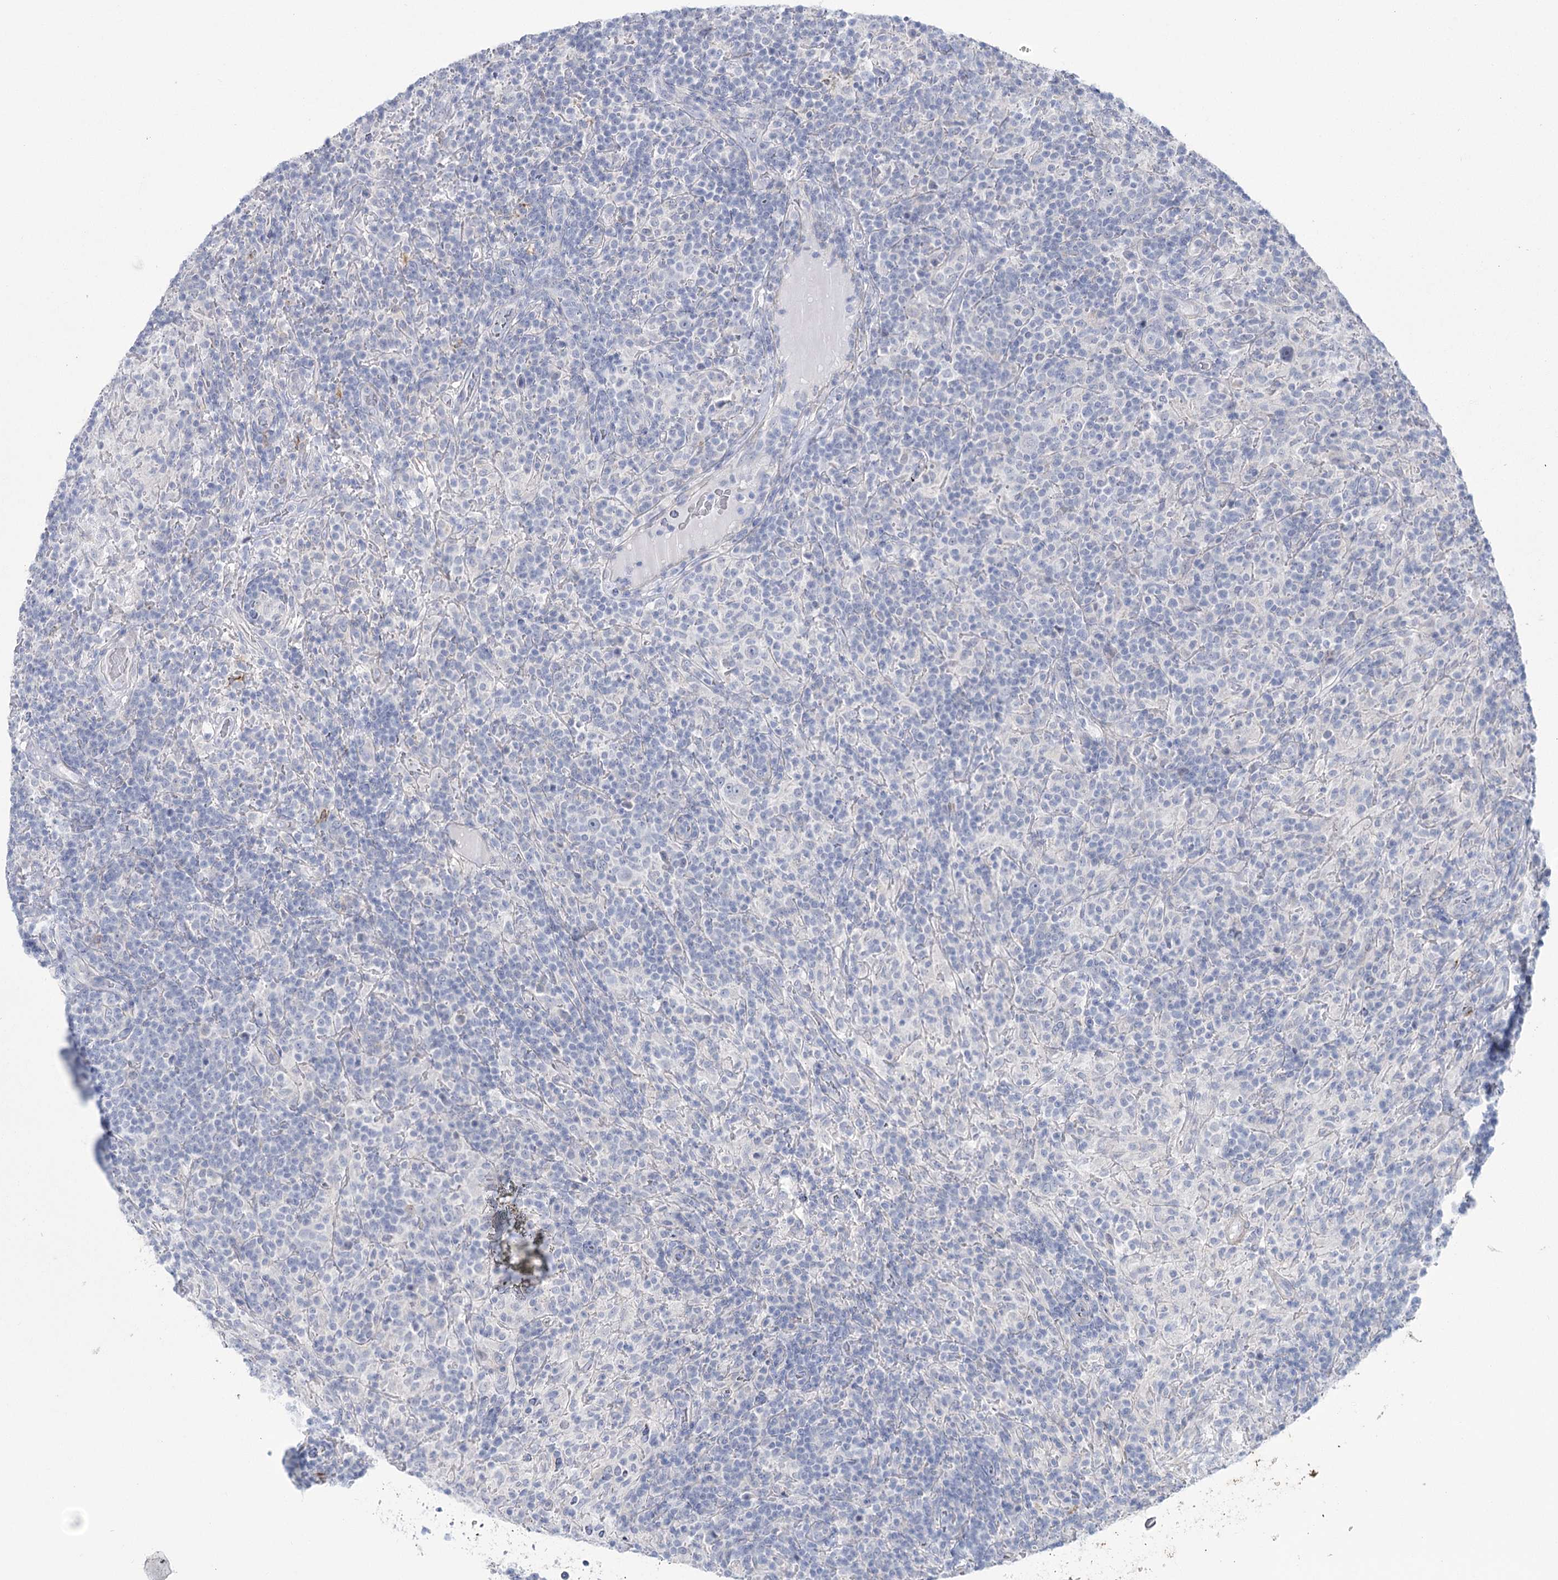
{"staining": {"intensity": "negative", "quantity": "none", "location": "none"}, "tissue": "lymphoma", "cell_type": "Tumor cells", "image_type": "cancer", "snomed": [{"axis": "morphology", "description": "Hodgkin's disease, NOS"}, {"axis": "topography", "description": "Lymph node"}], "caption": "A micrograph of human lymphoma is negative for staining in tumor cells.", "gene": "CCDC88A", "patient": {"sex": "male", "age": 70}}